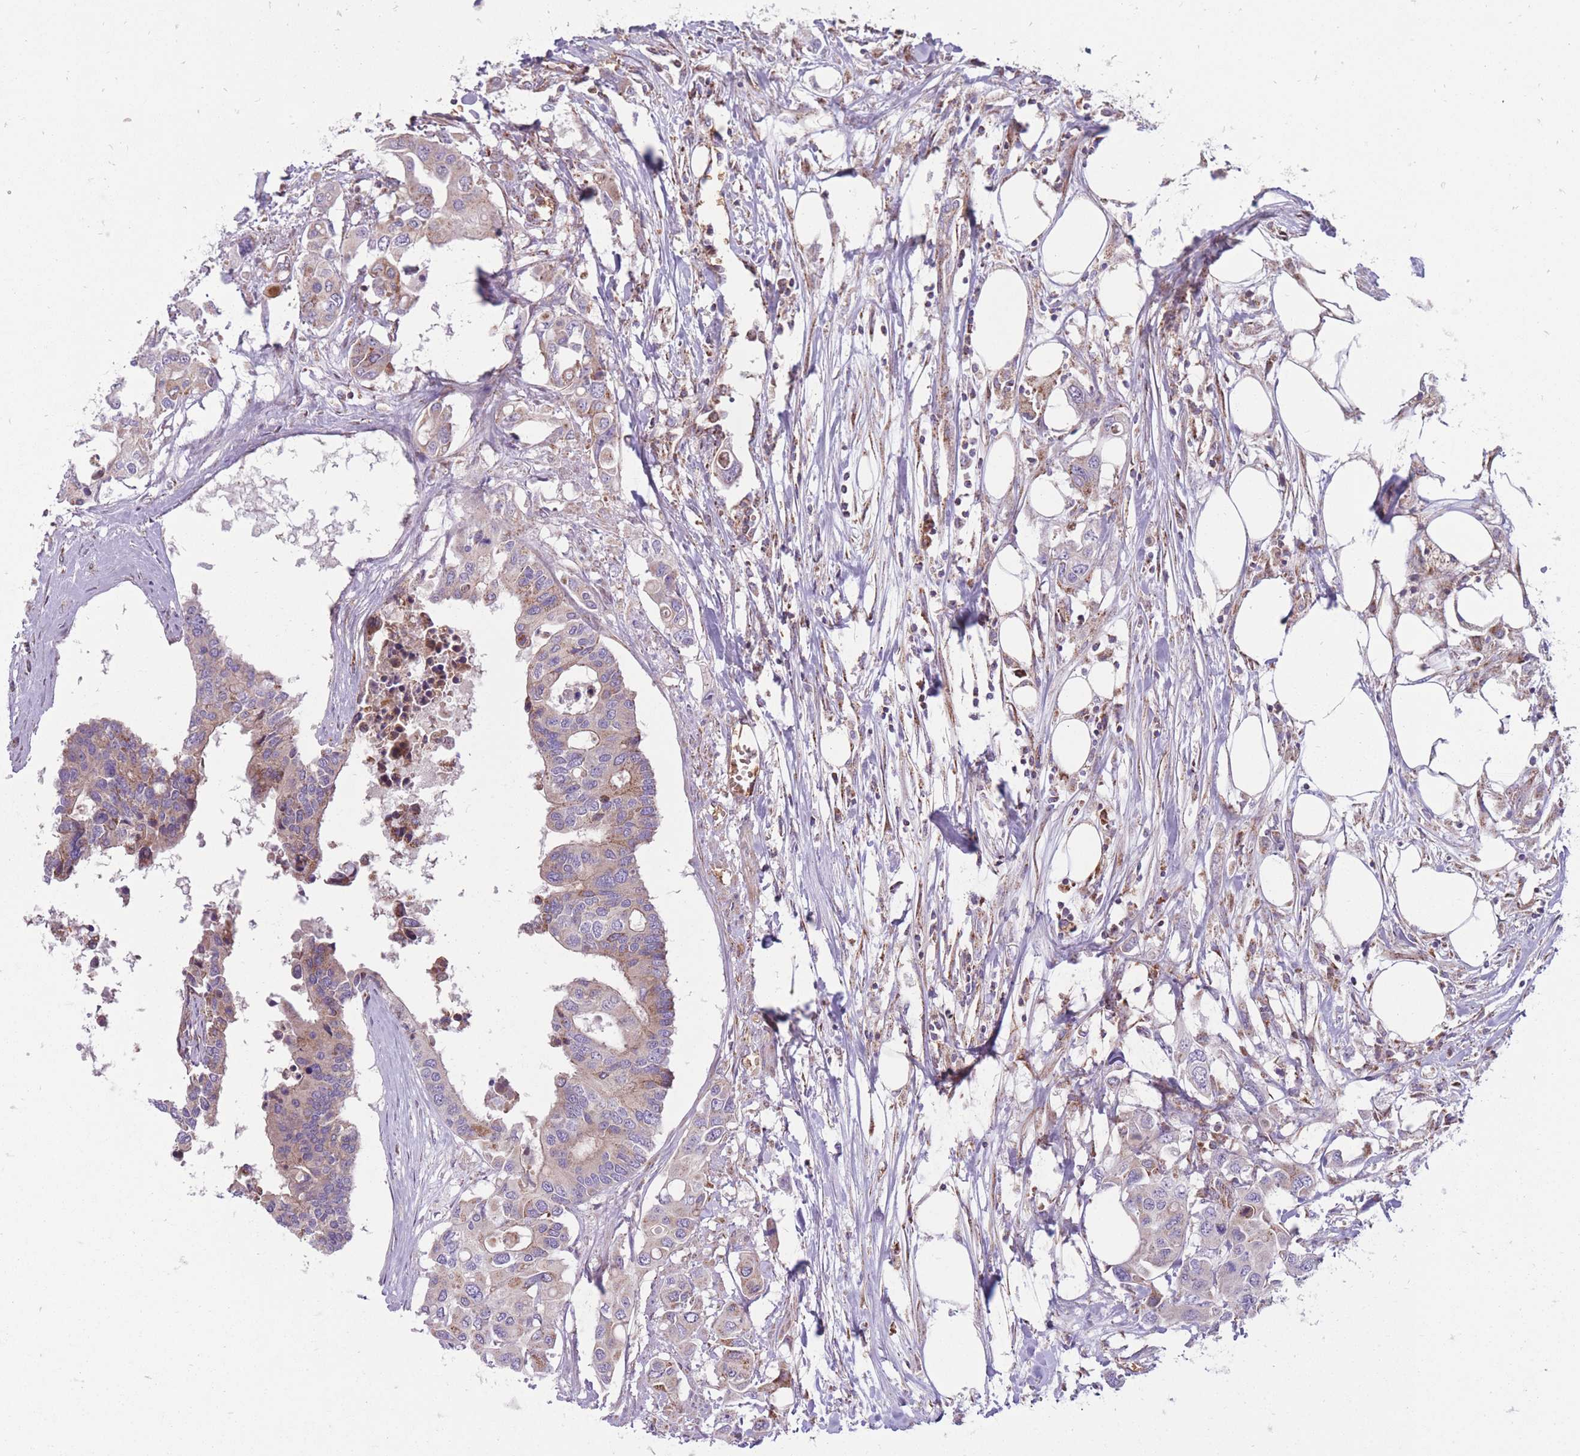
{"staining": {"intensity": "weak", "quantity": "25%-75%", "location": "cytoplasmic/membranous"}, "tissue": "colorectal cancer", "cell_type": "Tumor cells", "image_type": "cancer", "snomed": [{"axis": "morphology", "description": "Adenocarcinoma, NOS"}, {"axis": "topography", "description": "Colon"}], "caption": "Protein expression analysis of human adenocarcinoma (colorectal) reveals weak cytoplasmic/membranous expression in approximately 25%-75% of tumor cells. (DAB (3,3'-diaminobenzidine) IHC with brightfield microscopy, high magnification).", "gene": "ANKRD10", "patient": {"sex": "male", "age": 77}}